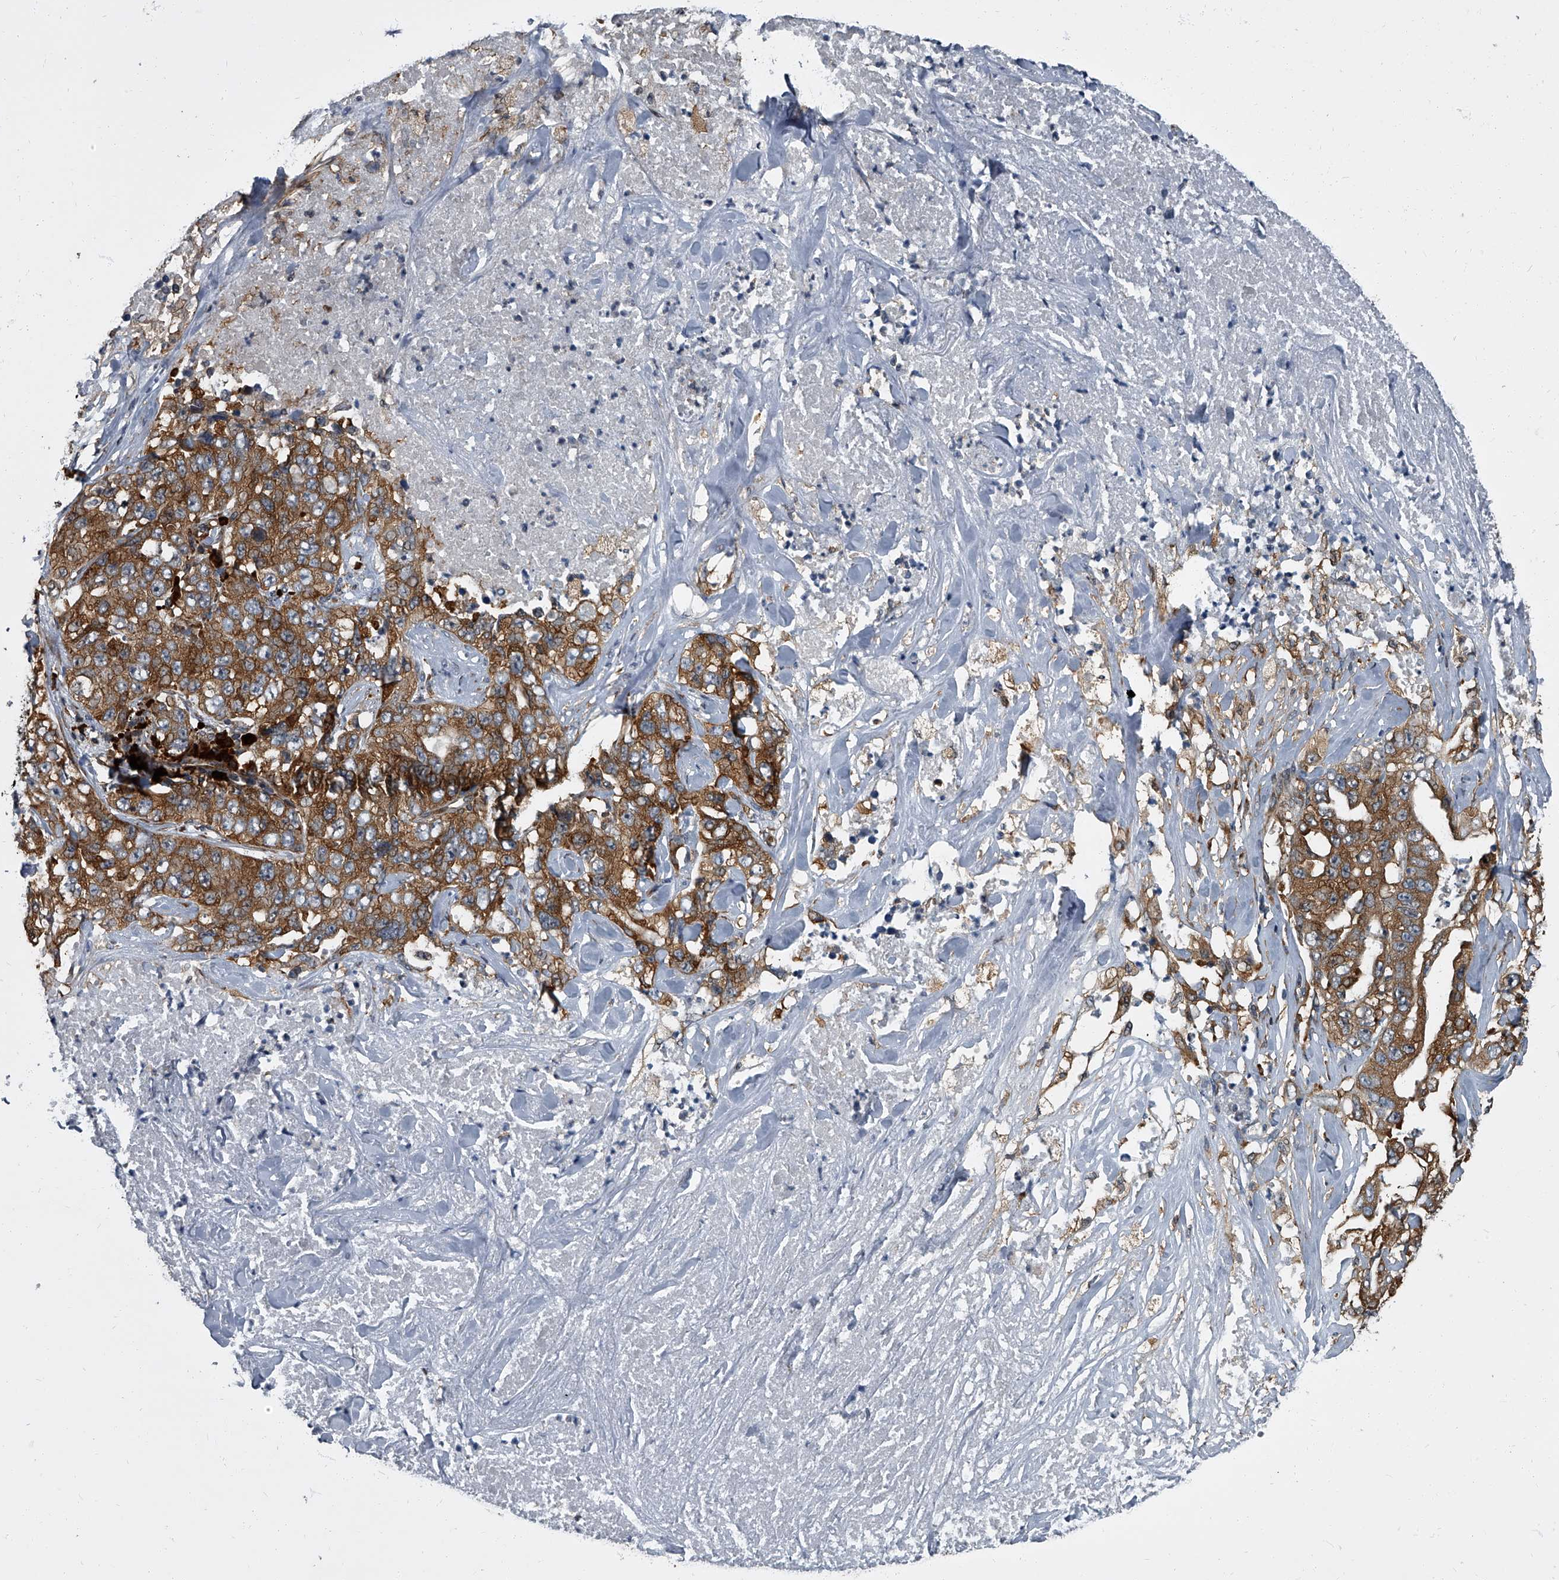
{"staining": {"intensity": "moderate", "quantity": ">75%", "location": "cytoplasmic/membranous"}, "tissue": "lung cancer", "cell_type": "Tumor cells", "image_type": "cancer", "snomed": [{"axis": "morphology", "description": "Adenocarcinoma, NOS"}, {"axis": "topography", "description": "Lung"}], "caption": "An immunohistochemistry (IHC) photomicrograph of neoplastic tissue is shown. Protein staining in brown labels moderate cytoplasmic/membranous positivity in lung adenocarcinoma within tumor cells.", "gene": "CDV3", "patient": {"sex": "female", "age": 51}}